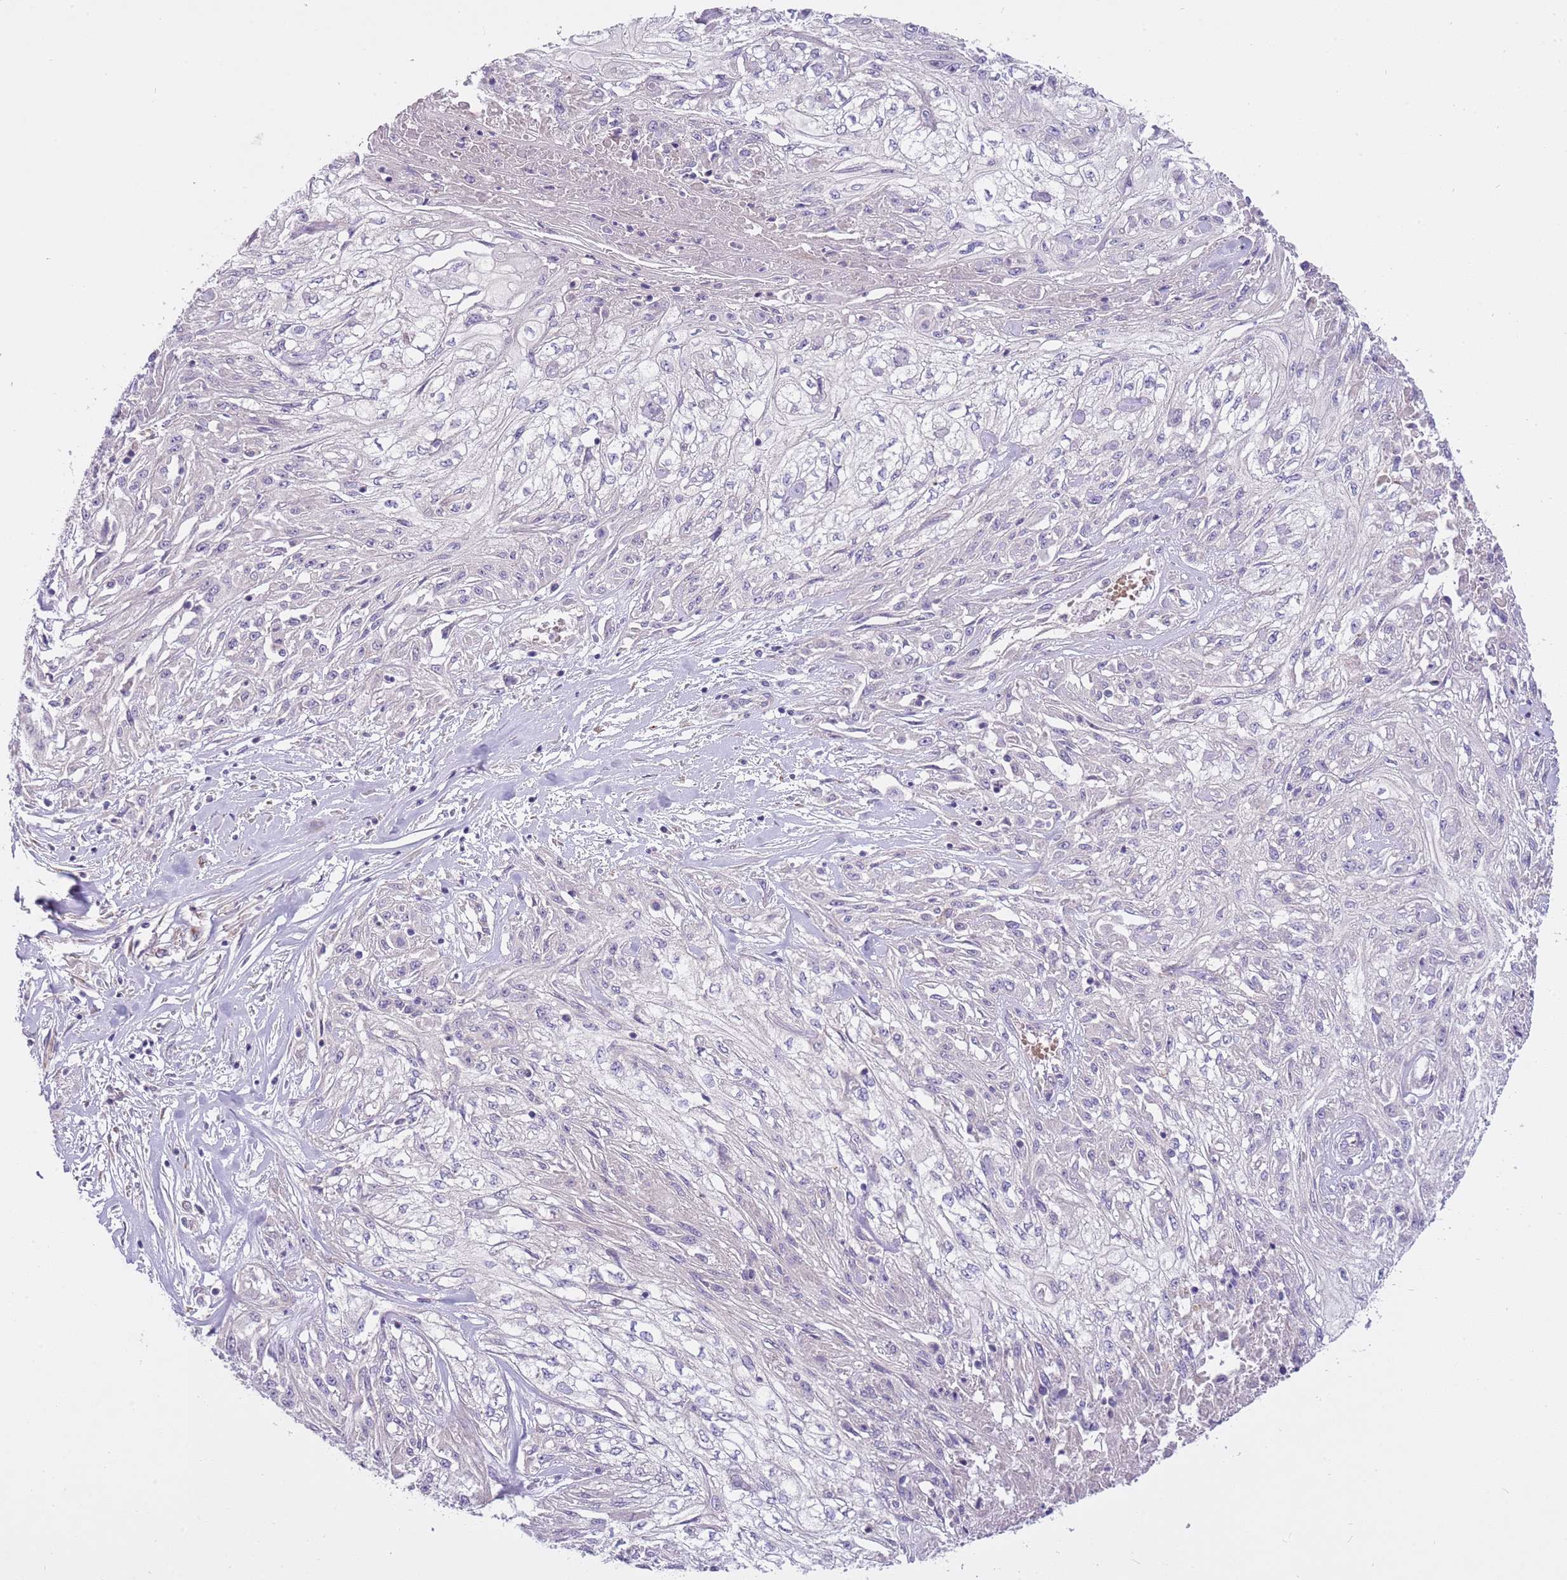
{"staining": {"intensity": "negative", "quantity": "none", "location": "none"}, "tissue": "skin cancer", "cell_type": "Tumor cells", "image_type": "cancer", "snomed": [{"axis": "morphology", "description": "Squamous cell carcinoma, NOS"}, {"axis": "morphology", "description": "Squamous cell carcinoma, metastatic, NOS"}, {"axis": "topography", "description": "Skin"}, {"axis": "topography", "description": "Lymph node"}], "caption": "Histopathology image shows no protein staining in tumor cells of skin cancer tissue. The staining is performed using DAB (3,3'-diaminobenzidine) brown chromogen with nuclei counter-stained in using hematoxylin.", "gene": "CFAP73", "patient": {"sex": "male", "age": 75}}